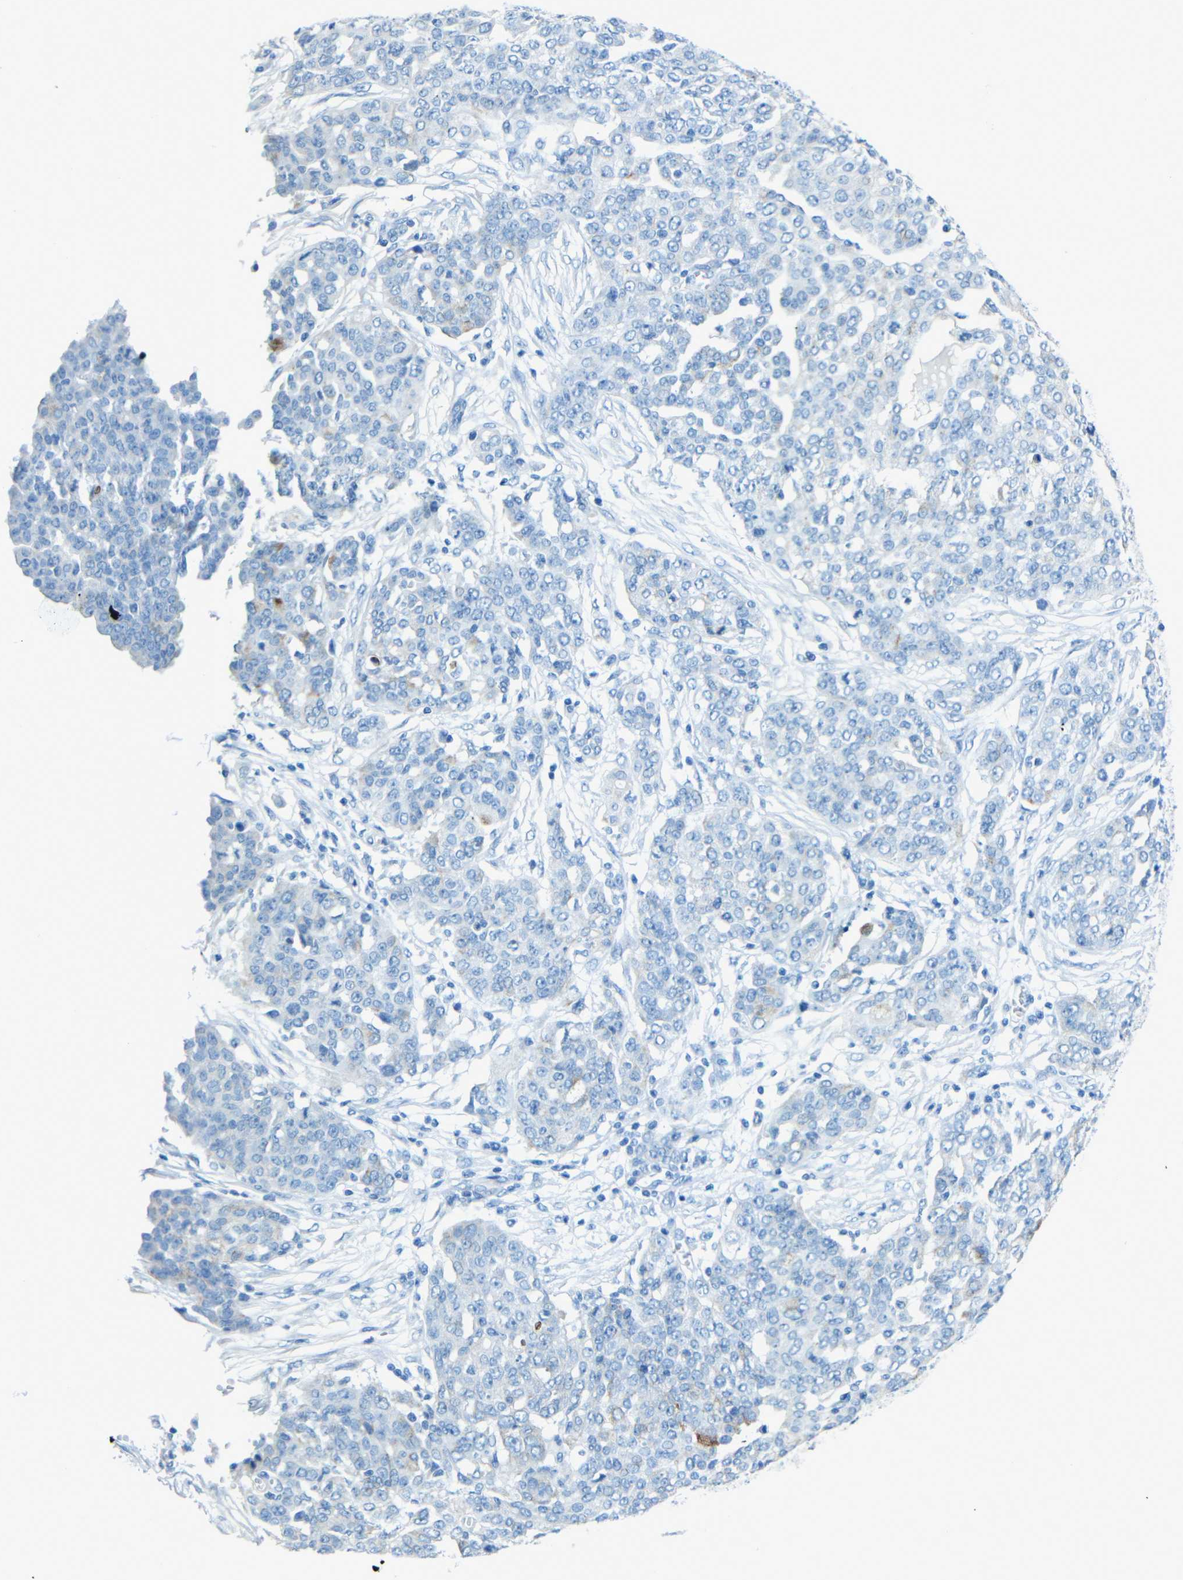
{"staining": {"intensity": "negative", "quantity": "none", "location": "none"}, "tissue": "ovarian cancer", "cell_type": "Tumor cells", "image_type": "cancer", "snomed": [{"axis": "morphology", "description": "Cystadenocarcinoma, serous, NOS"}, {"axis": "topography", "description": "Soft tissue"}, {"axis": "topography", "description": "Ovary"}], "caption": "This photomicrograph is of ovarian cancer (serous cystadenocarcinoma) stained with immunohistochemistry to label a protein in brown with the nuclei are counter-stained blue. There is no staining in tumor cells.", "gene": "TUBB4B", "patient": {"sex": "female", "age": 57}}